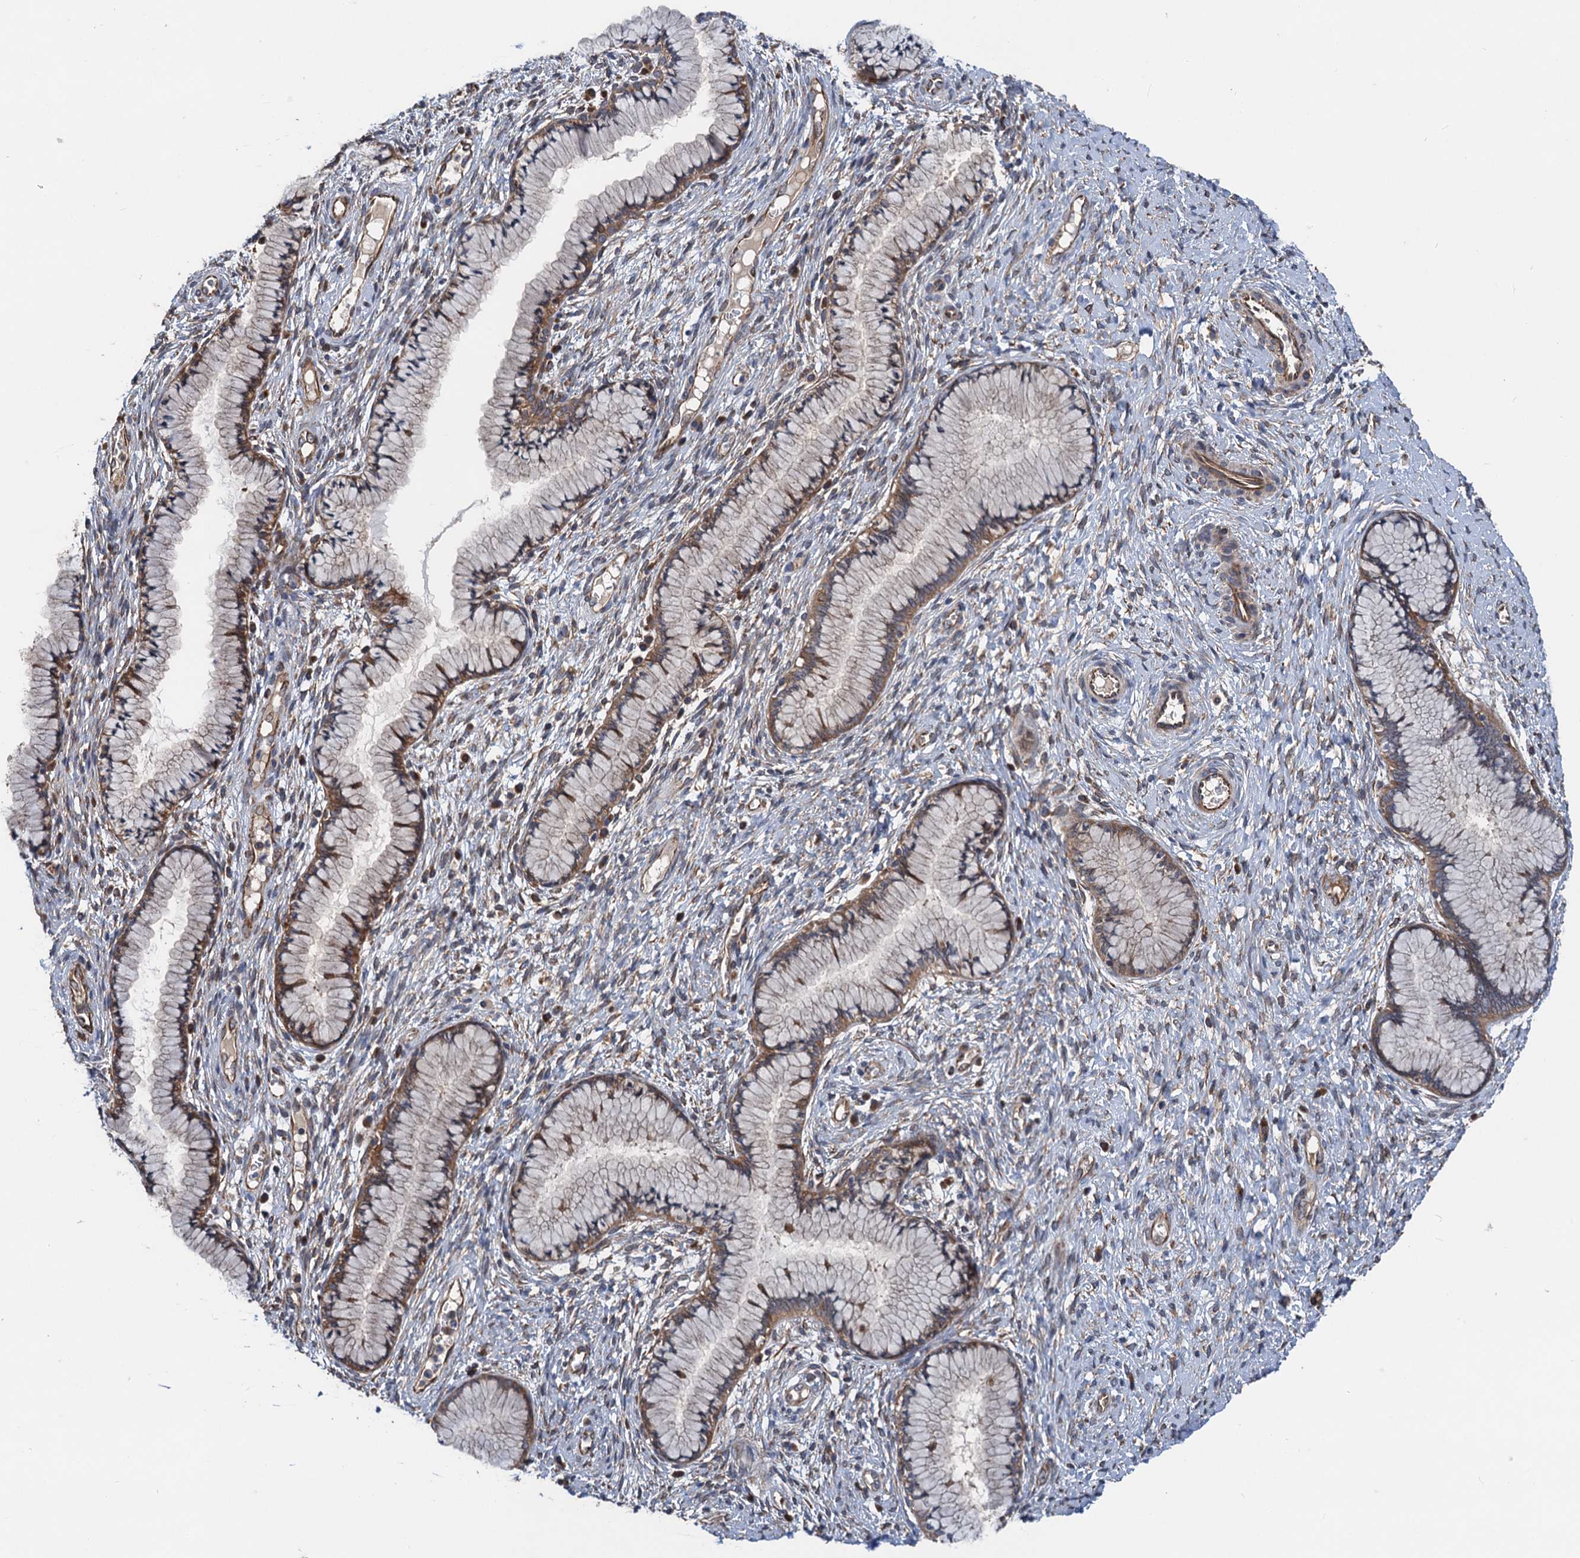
{"staining": {"intensity": "moderate", "quantity": ">75%", "location": "cytoplasmic/membranous"}, "tissue": "cervix", "cell_type": "Glandular cells", "image_type": "normal", "snomed": [{"axis": "morphology", "description": "Normal tissue, NOS"}, {"axis": "topography", "description": "Cervix"}], "caption": "The histopathology image shows immunohistochemical staining of normal cervix. There is moderate cytoplasmic/membranous staining is identified in about >75% of glandular cells.", "gene": "PJA2", "patient": {"sex": "female", "age": 42}}